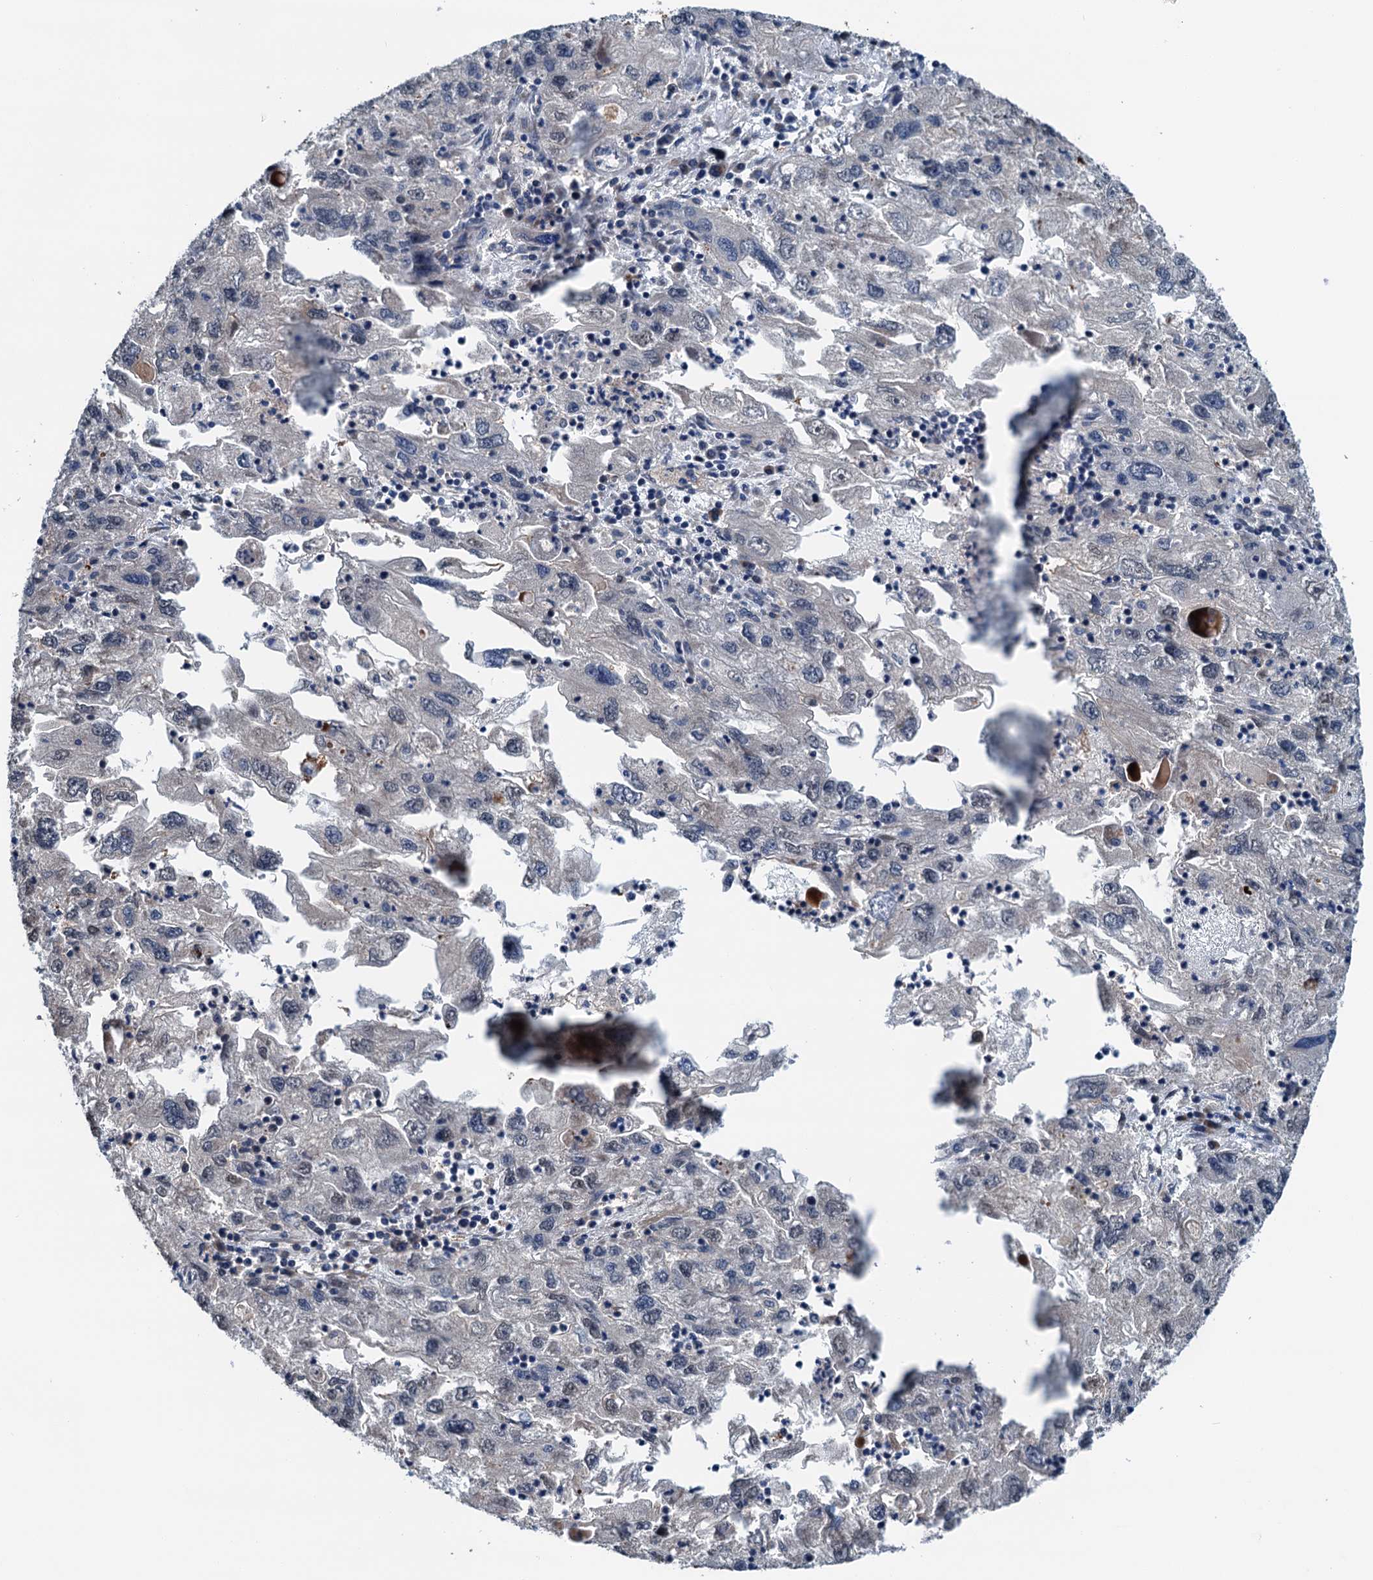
{"staining": {"intensity": "negative", "quantity": "none", "location": "none"}, "tissue": "endometrial cancer", "cell_type": "Tumor cells", "image_type": "cancer", "snomed": [{"axis": "morphology", "description": "Adenocarcinoma, NOS"}, {"axis": "topography", "description": "Endometrium"}], "caption": "DAB (3,3'-diaminobenzidine) immunohistochemical staining of human endometrial cancer reveals no significant positivity in tumor cells.", "gene": "SHLD1", "patient": {"sex": "female", "age": 49}}